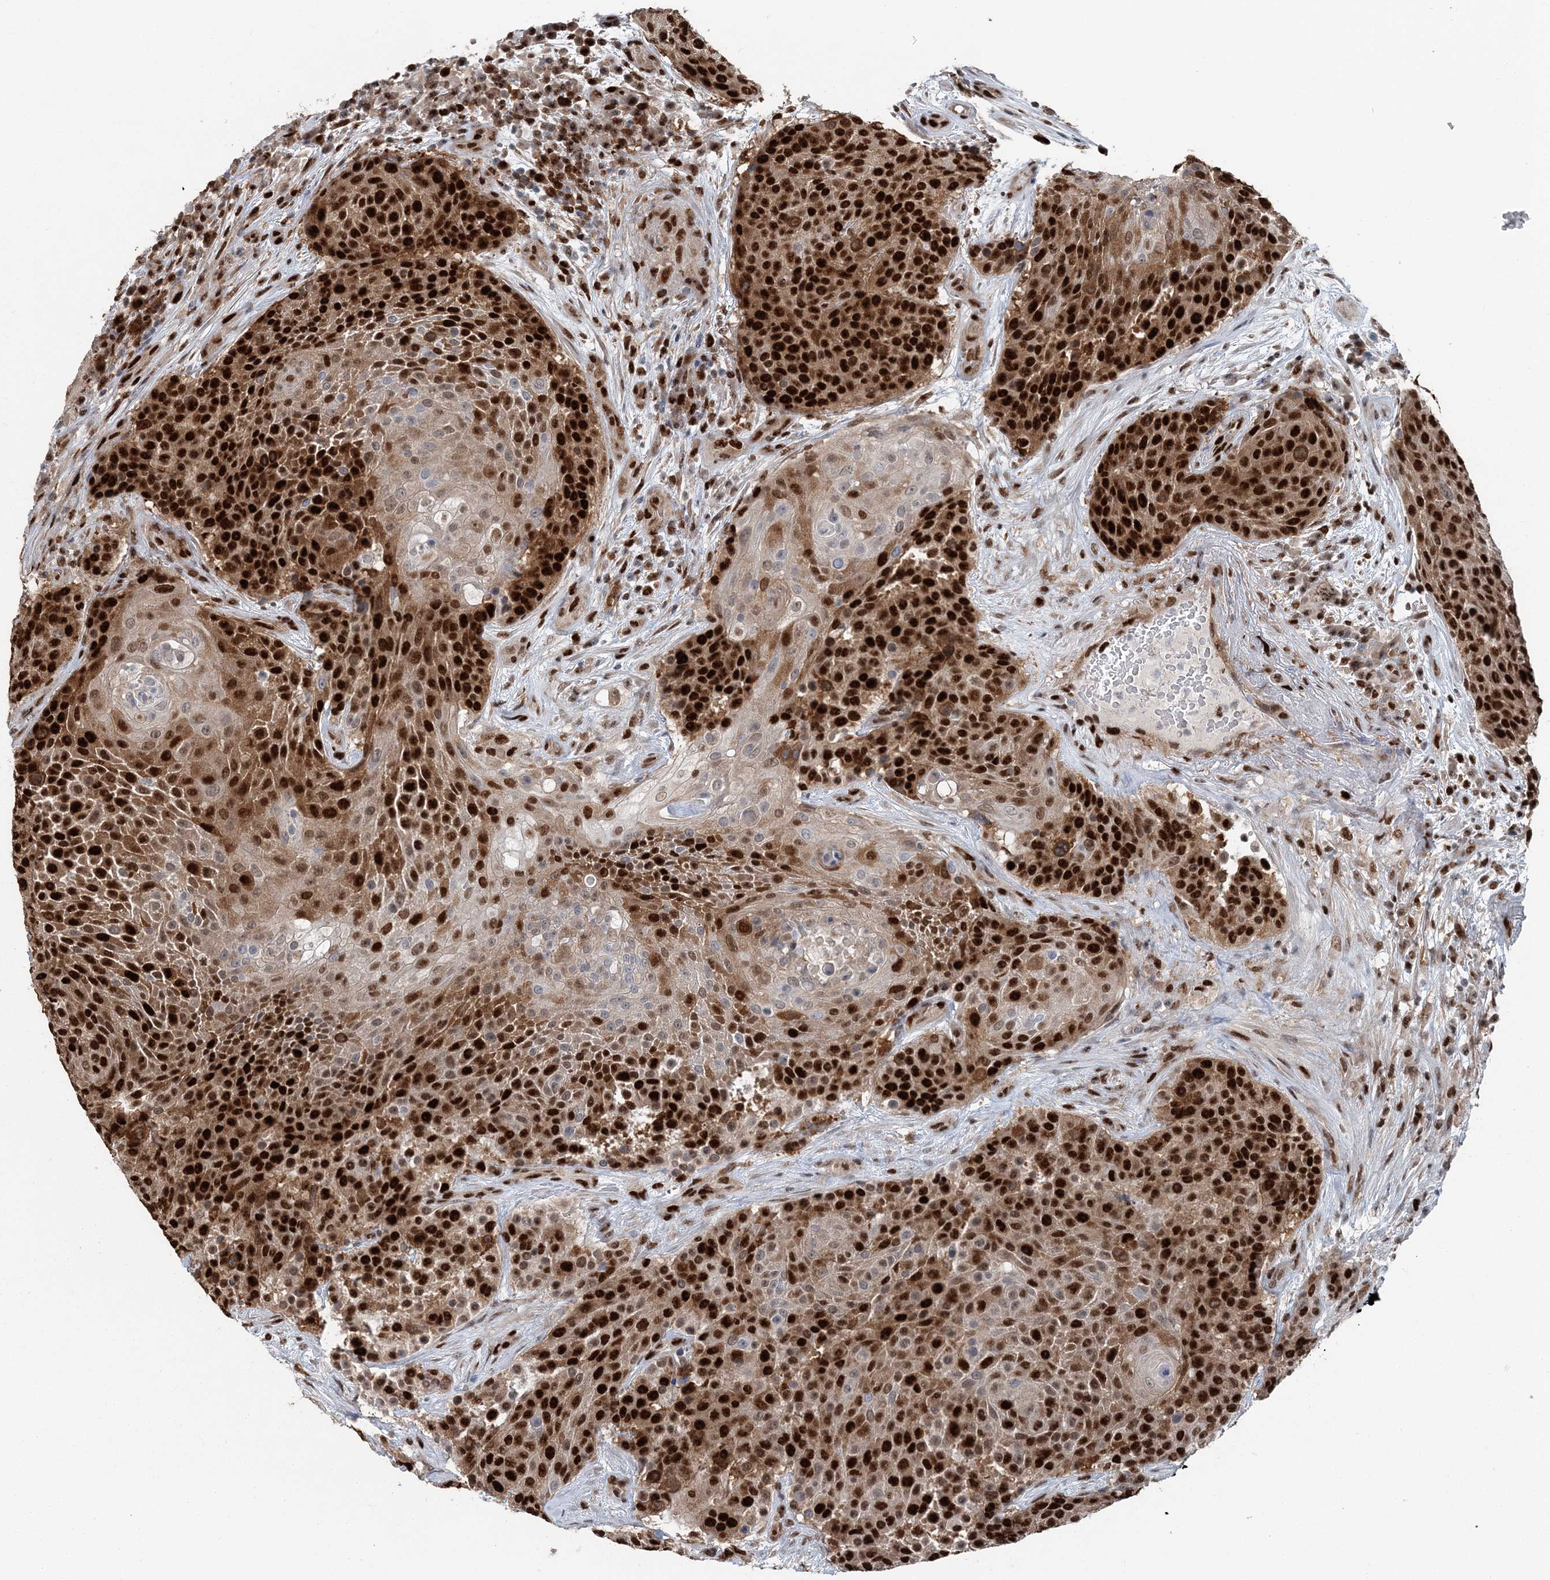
{"staining": {"intensity": "strong", "quantity": ">75%", "location": "nuclear"}, "tissue": "urothelial cancer", "cell_type": "Tumor cells", "image_type": "cancer", "snomed": [{"axis": "morphology", "description": "Urothelial carcinoma, High grade"}, {"axis": "topography", "description": "Urinary bladder"}], "caption": "DAB immunohistochemical staining of human urothelial cancer demonstrates strong nuclear protein staining in about >75% of tumor cells. (DAB (3,3'-diaminobenzidine) IHC with brightfield microscopy, high magnification).", "gene": "HAT1", "patient": {"sex": "female", "age": 63}}